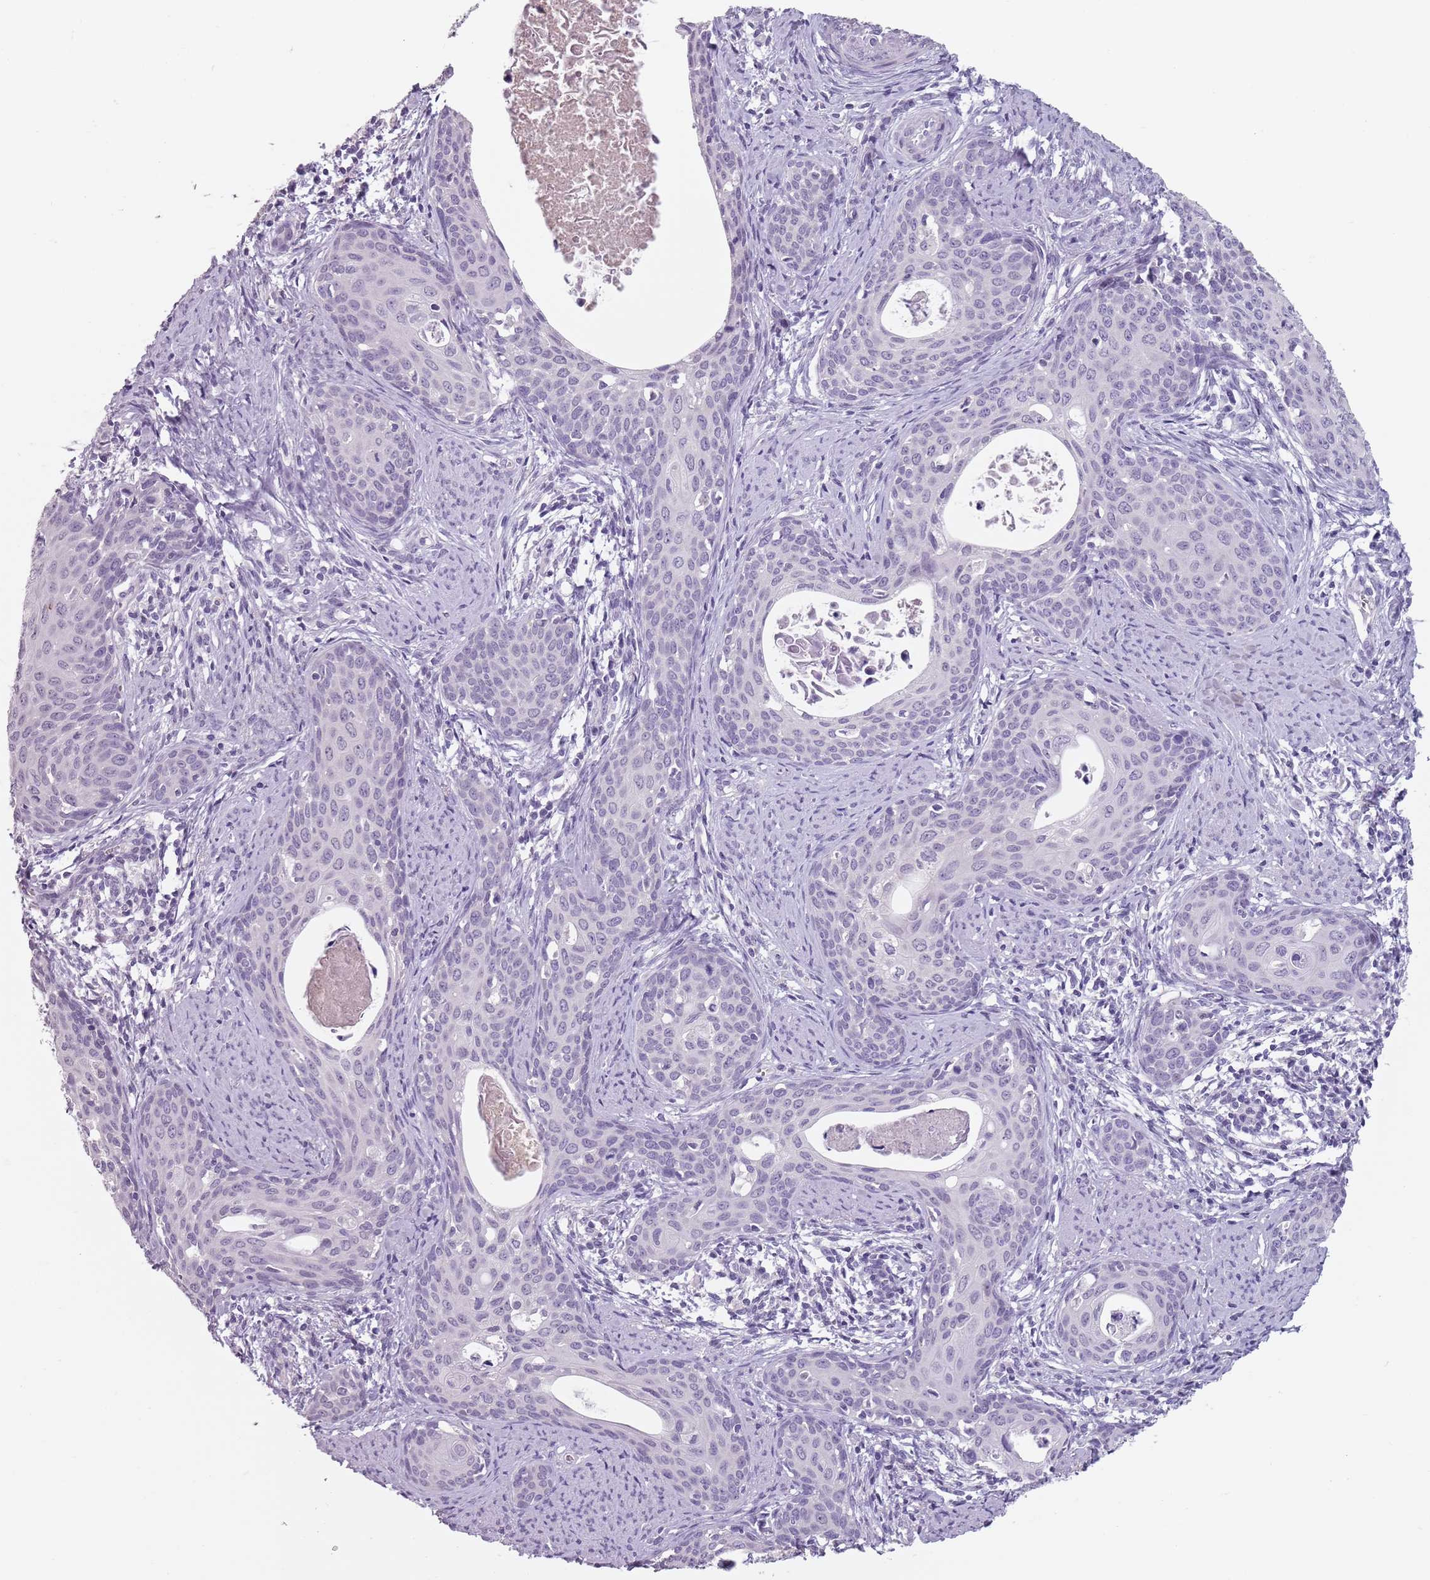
{"staining": {"intensity": "negative", "quantity": "none", "location": "none"}, "tissue": "cervical cancer", "cell_type": "Tumor cells", "image_type": "cancer", "snomed": [{"axis": "morphology", "description": "Squamous cell carcinoma, NOS"}, {"axis": "topography", "description": "Cervix"}], "caption": "This is an immunohistochemistry (IHC) photomicrograph of human cervical cancer. There is no staining in tumor cells.", "gene": "SPESP1", "patient": {"sex": "female", "age": 46}}